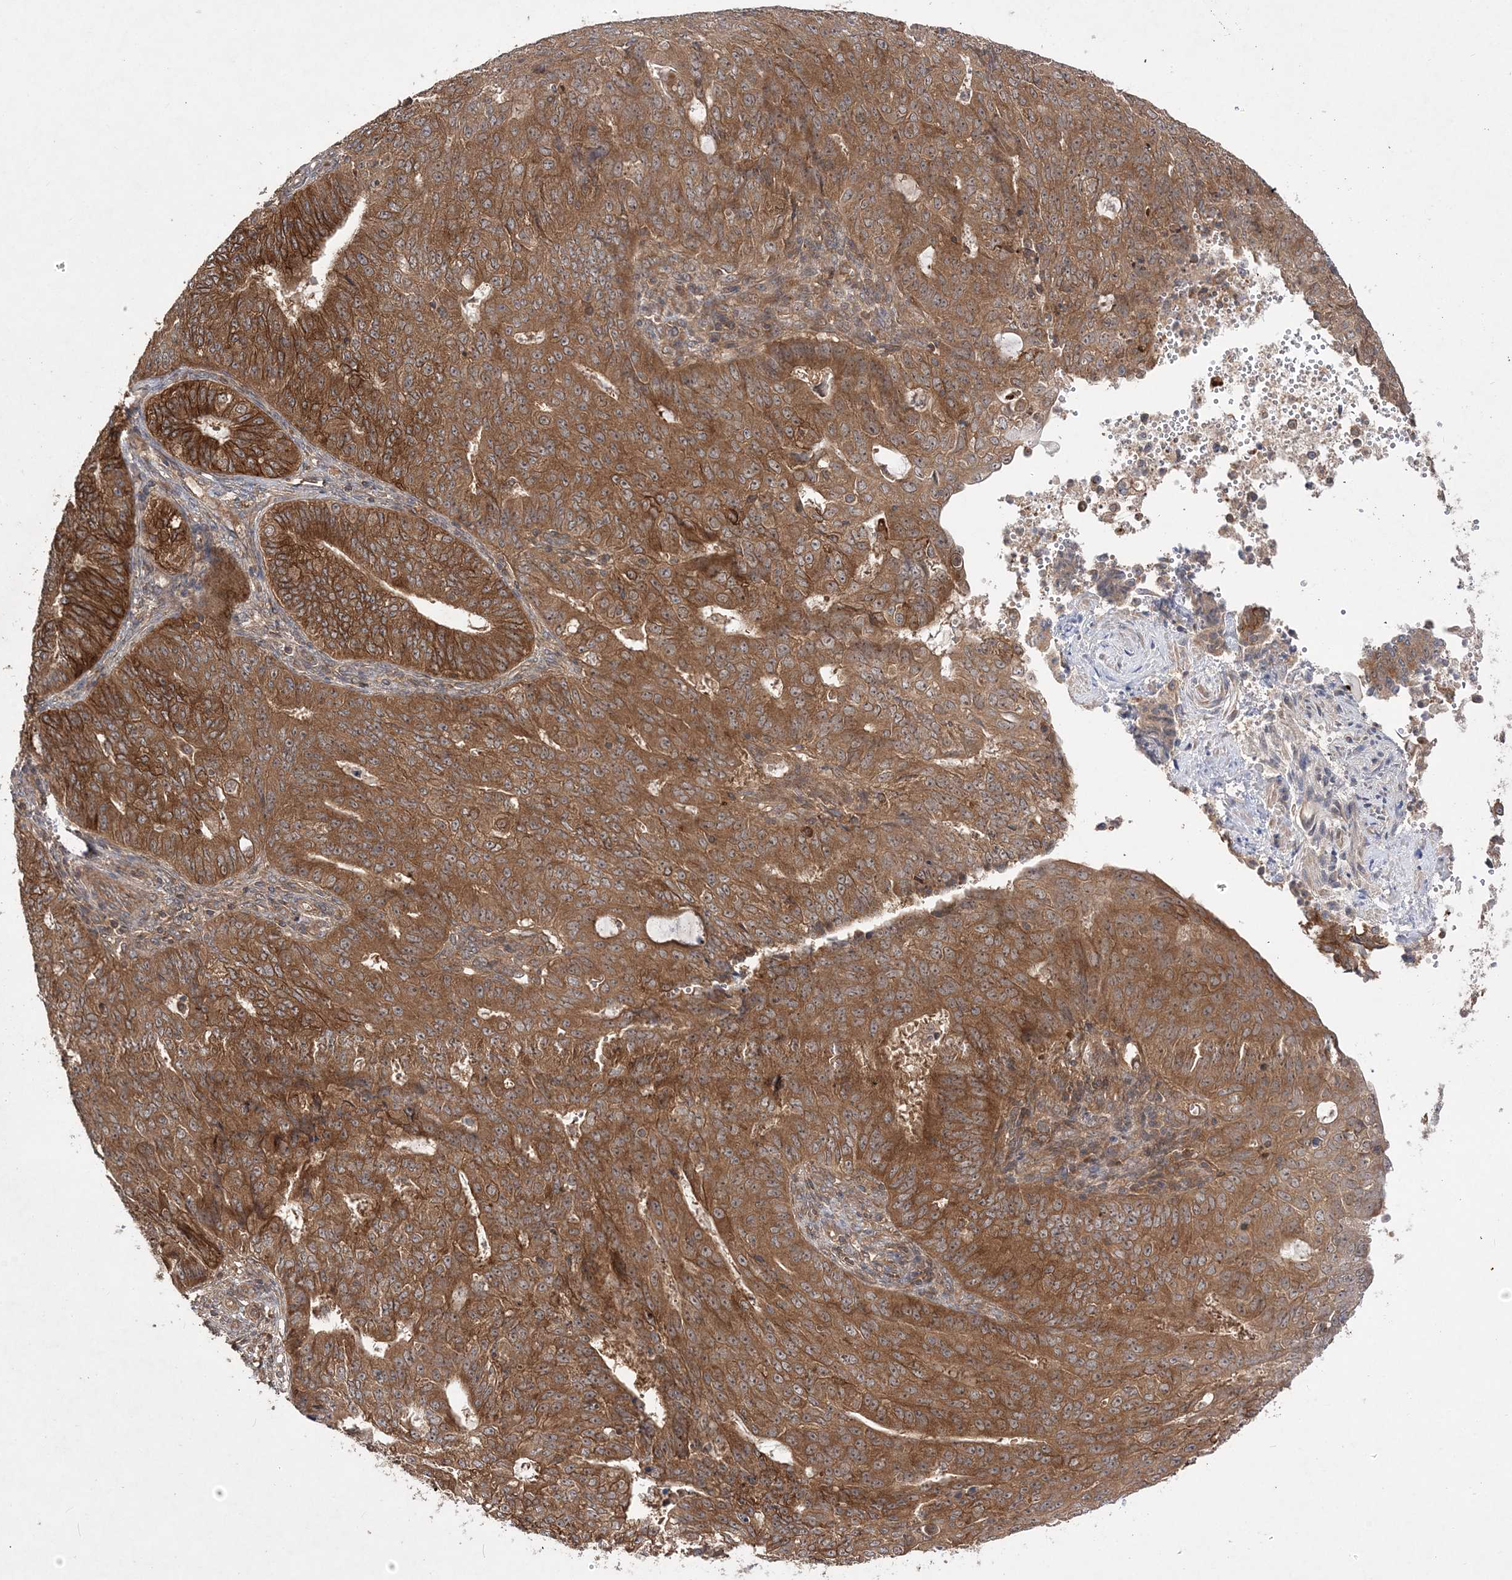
{"staining": {"intensity": "moderate", "quantity": ">75%", "location": "cytoplasmic/membranous"}, "tissue": "endometrial cancer", "cell_type": "Tumor cells", "image_type": "cancer", "snomed": [{"axis": "morphology", "description": "Adenocarcinoma, NOS"}, {"axis": "topography", "description": "Endometrium"}], "caption": "Endometrial cancer stained with DAB (3,3'-diaminobenzidine) IHC reveals medium levels of moderate cytoplasmic/membranous expression in about >75% of tumor cells.", "gene": "TMEM9B", "patient": {"sex": "female", "age": 32}}